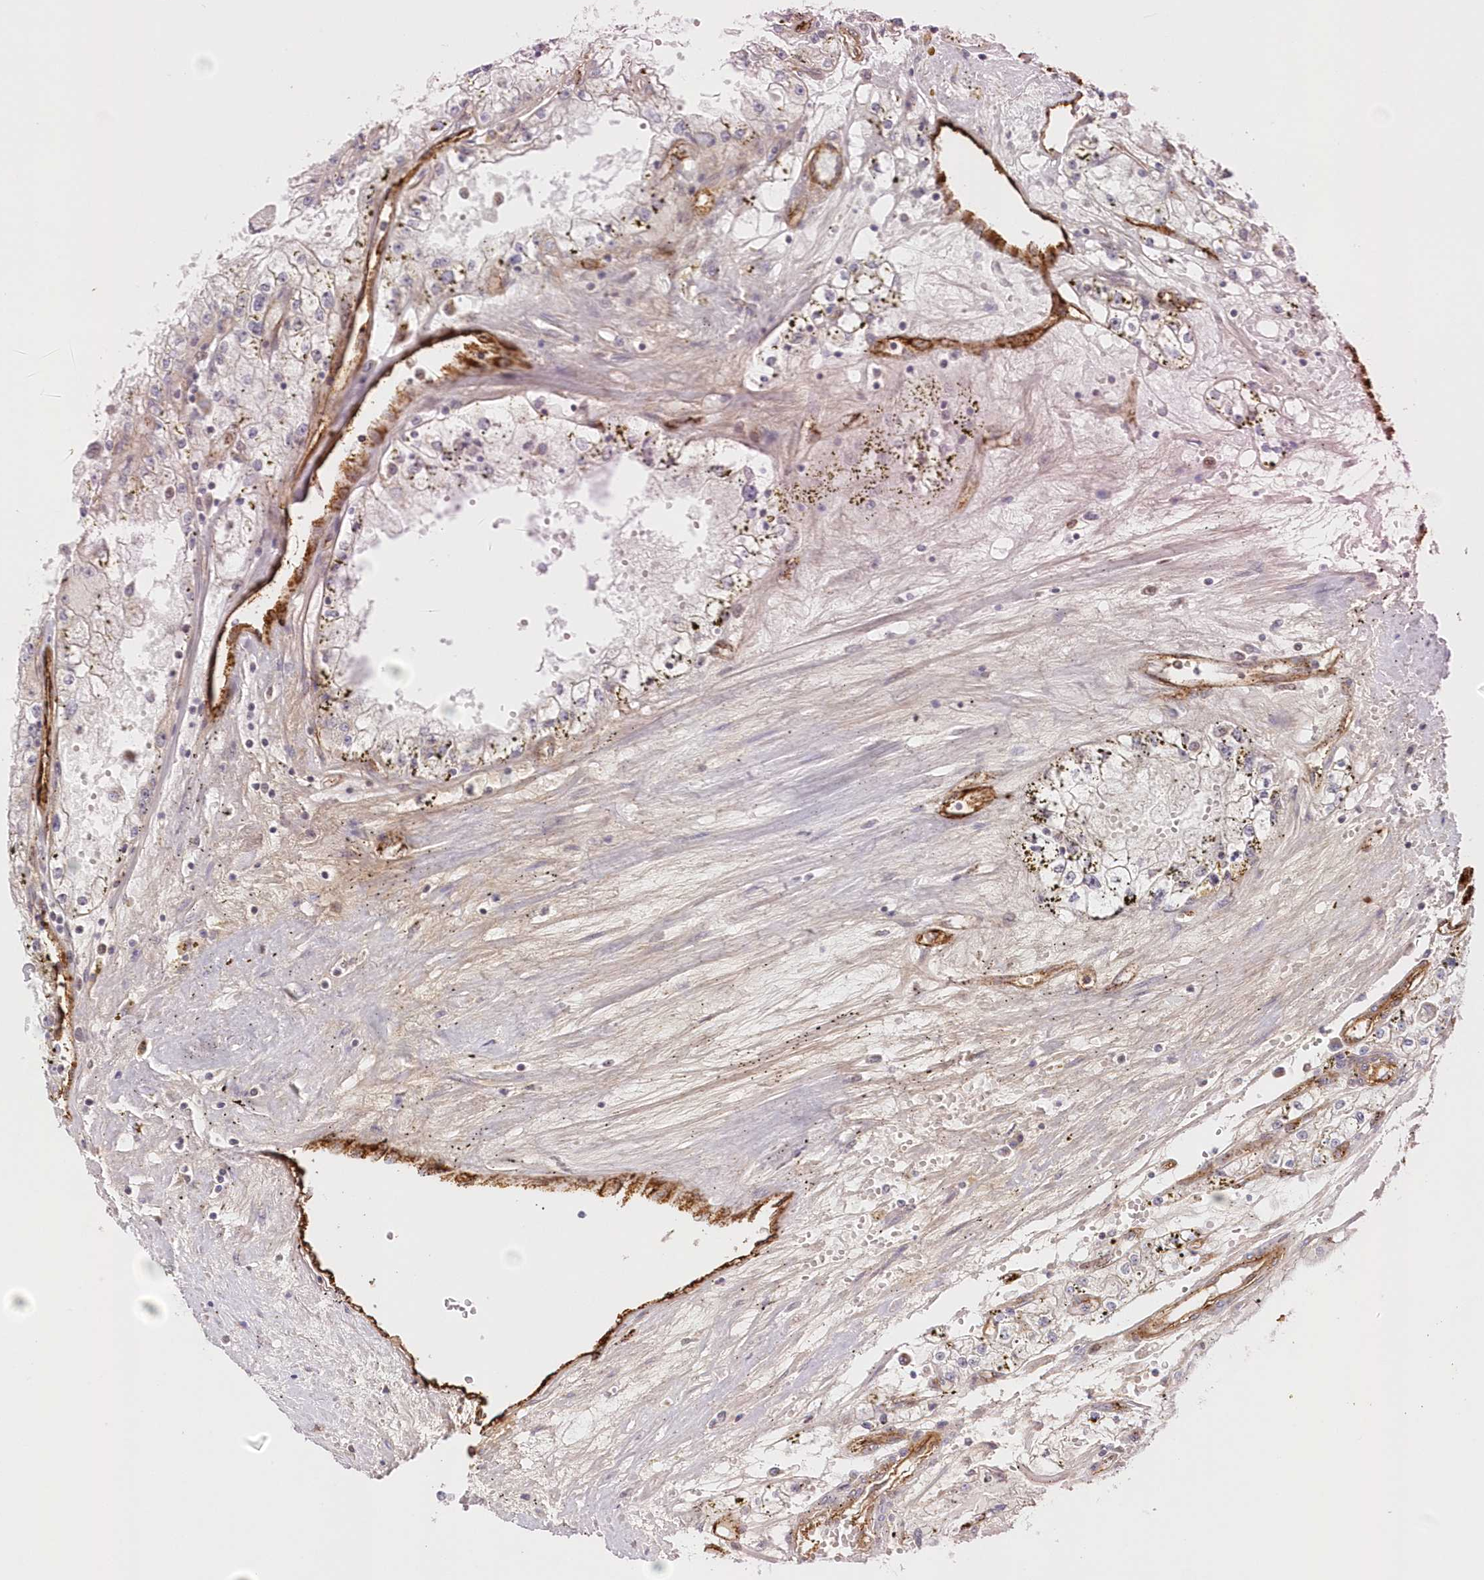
{"staining": {"intensity": "negative", "quantity": "none", "location": "none"}, "tissue": "renal cancer", "cell_type": "Tumor cells", "image_type": "cancer", "snomed": [{"axis": "morphology", "description": "Adenocarcinoma, NOS"}, {"axis": "topography", "description": "Kidney"}], "caption": "There is no significant expression in tumor cells of renal adenocarcinoma. (IHC, brightfield microscopy, high magnification).", "gene": "AFAP1L2", "patient": {"sex": "male", "age": 56}}